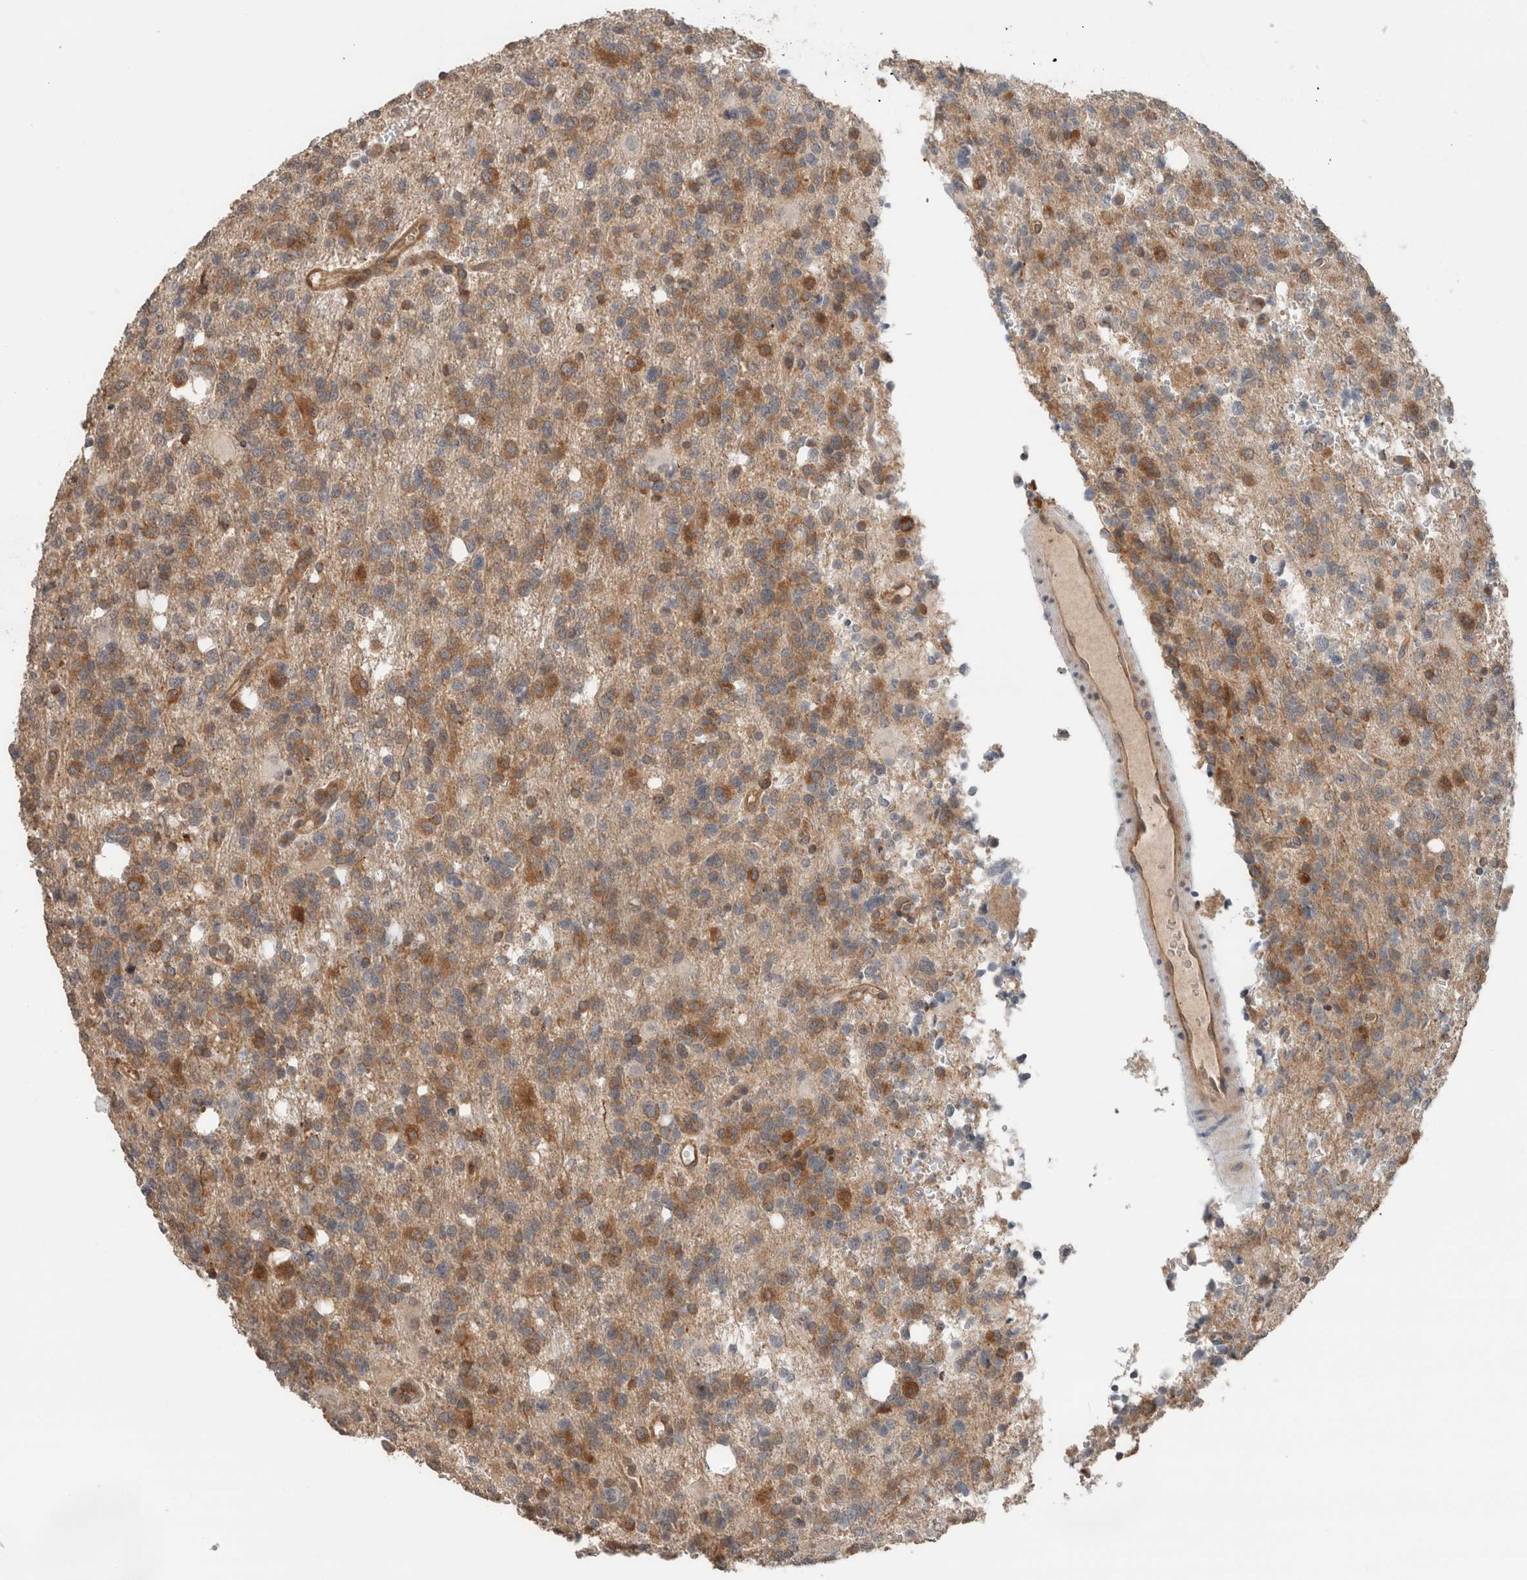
{"staining": {"intensity": "moderate", "quantity": ">75%", "location": "cytoplasmic/membranous"}, "tissue": "glioma", "cell_type": "Tumor cells", "image_type": "cancer", "snomed": [{"axis": "morphology", "description": "Glioma, malignant, High grade"}, {"axis": "topography", "description": "Brain"}], "caption": "This histopathology image exhibits immunohistochemistry staining of human high-grade glioma (malignant), with medium moderate cytoplasmic/membranous staining in approximately >75% of tumor cells.", "gene": "XPNPEP1", "patient": {"sex": "female", "age": 62}}